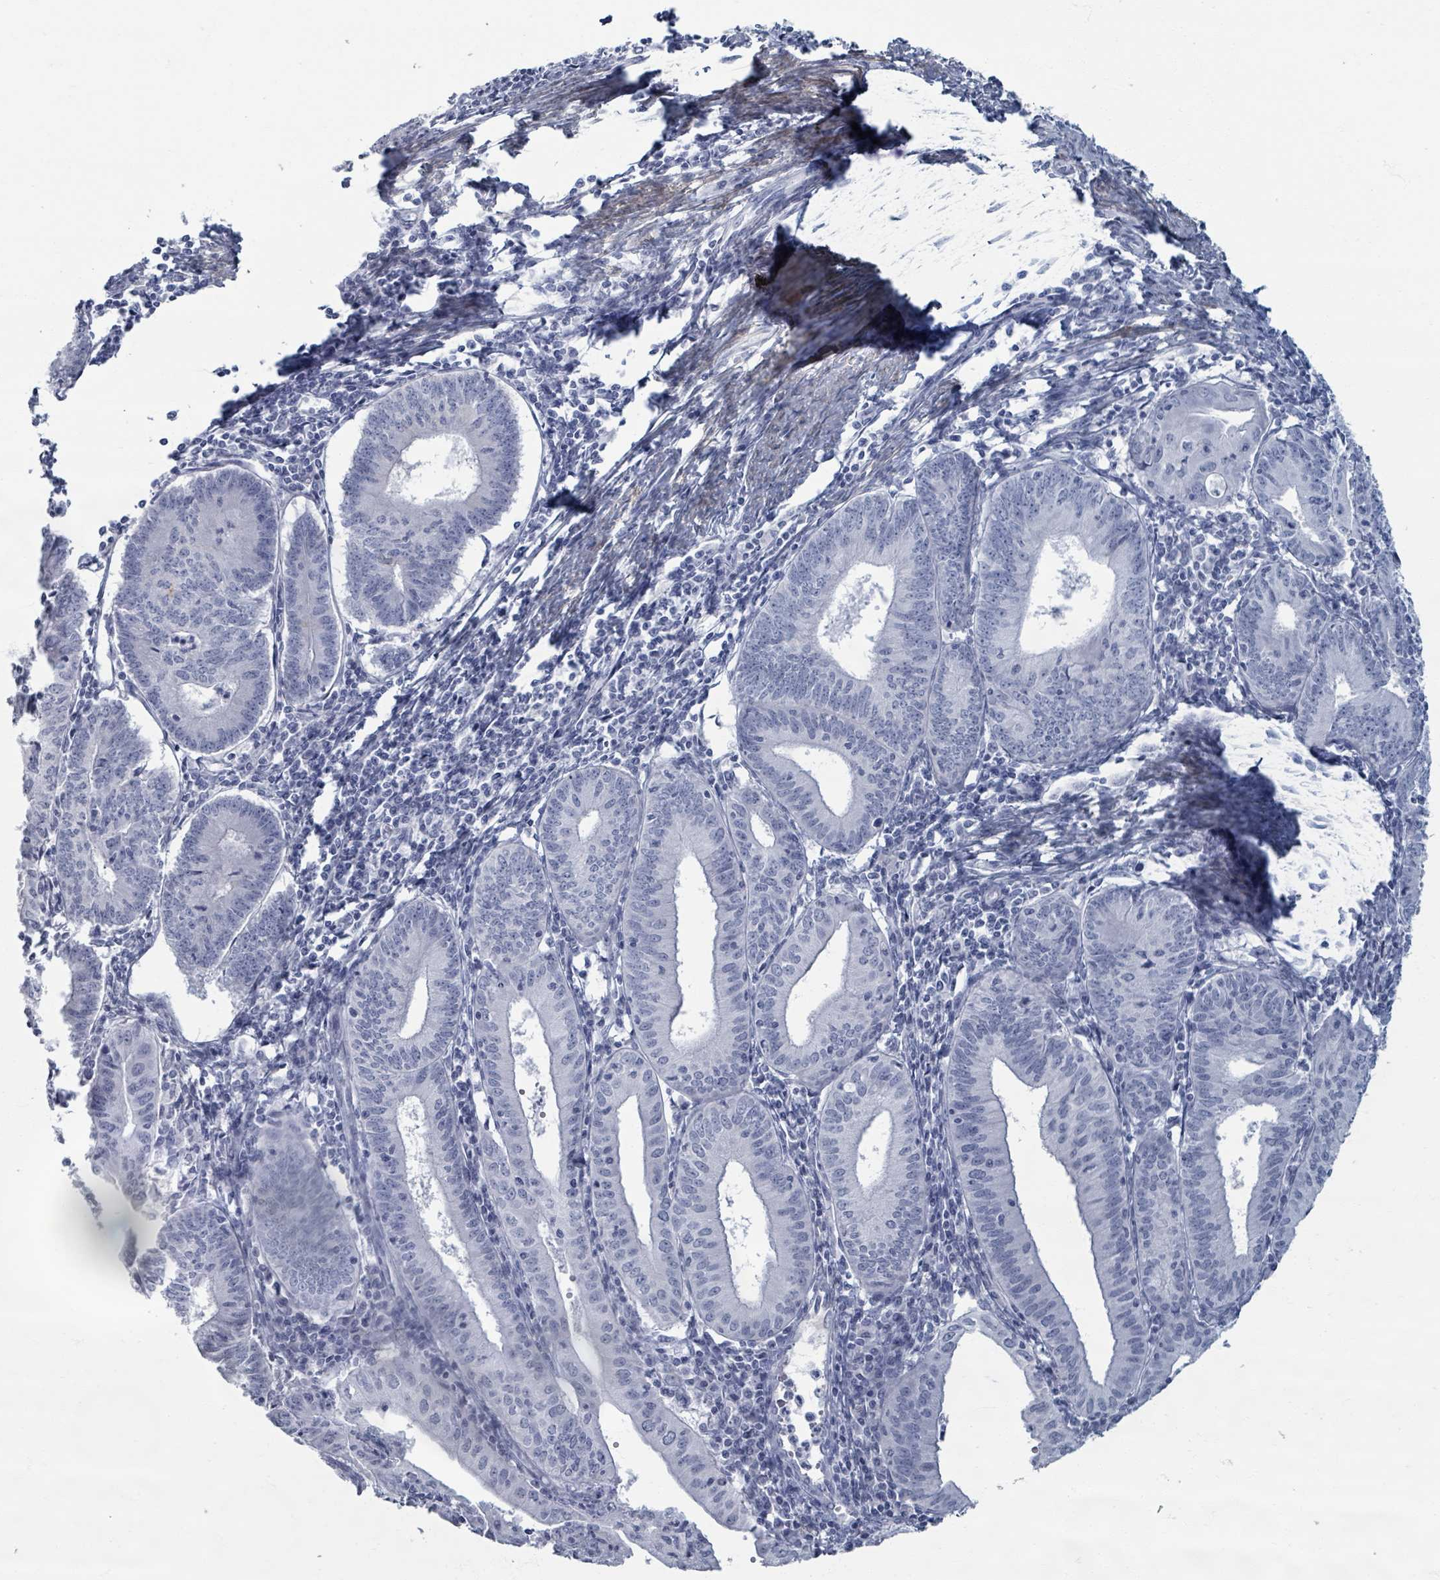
{"staining": {"intensity": "negative", "quantity": "none", "location": "none"}, "tissue": "endometrial cancer", "cell_type": "Tumor cells", "image_type": "cancer", "snomed": [{"axis": "morphology", "description": "Adenocarcinoma, NOS"}, {"axis": "topography", "description": "Endometrium"}], "caption": "The IHC photomicrograph has no significant expression in tumor cells of endometrial adenocarcinoma tissue.", "gene": "TAS2R1", "patient": {"sex": "female", "age": 60}}